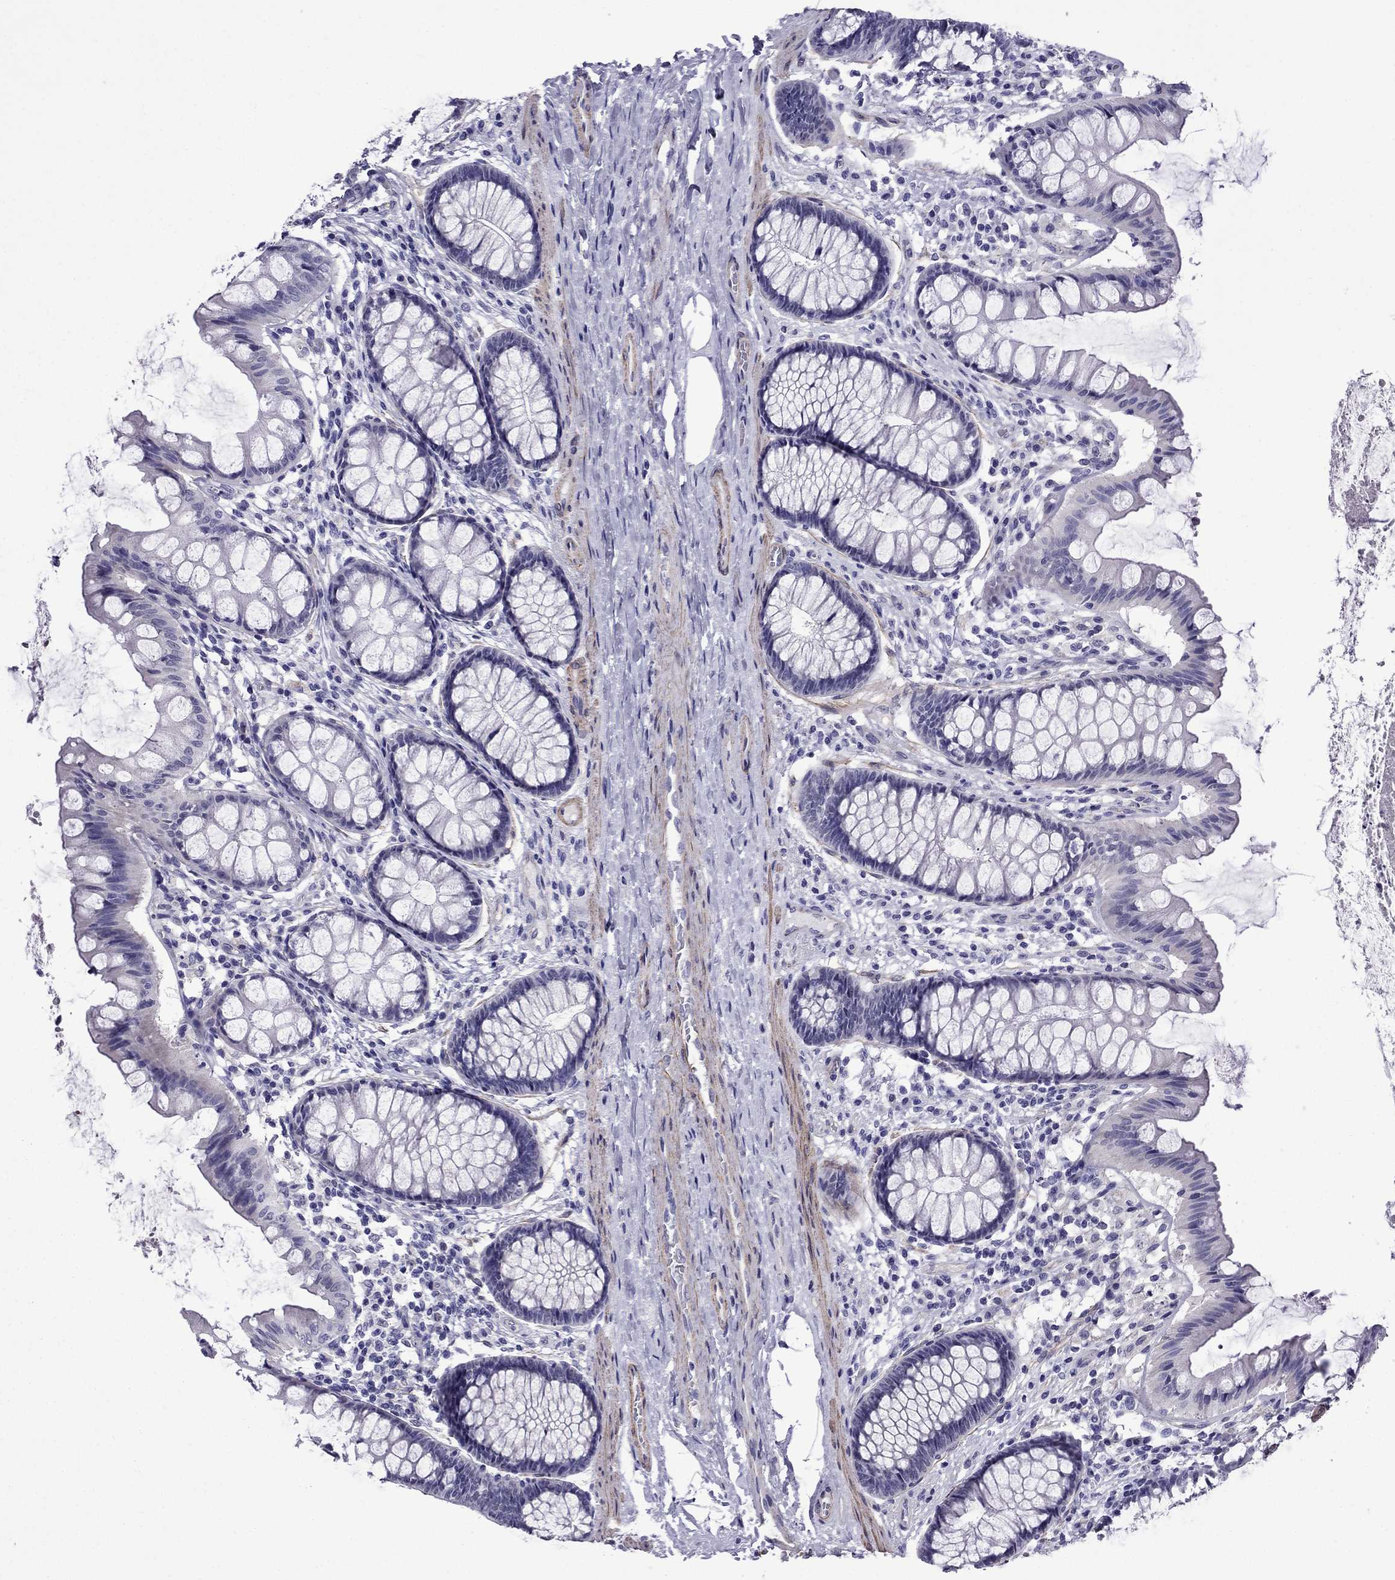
{"staining": {"intensity": "negative", "quantity": "none", "location": "none"}, "tissue": "colon", "cell_type": "Endothelial cells", "image_type": "normal", "snomed": [{"axis": "morphology", "description": "Normal tissue, NOS"}, {"axis": "topography", "description": "Colon"}], "caption": "An image of colon stained for a protein displays no brown staining in endothelial cells.", "gene": "CHRNA5", "patient": {"sex": "female", "age": 65}}